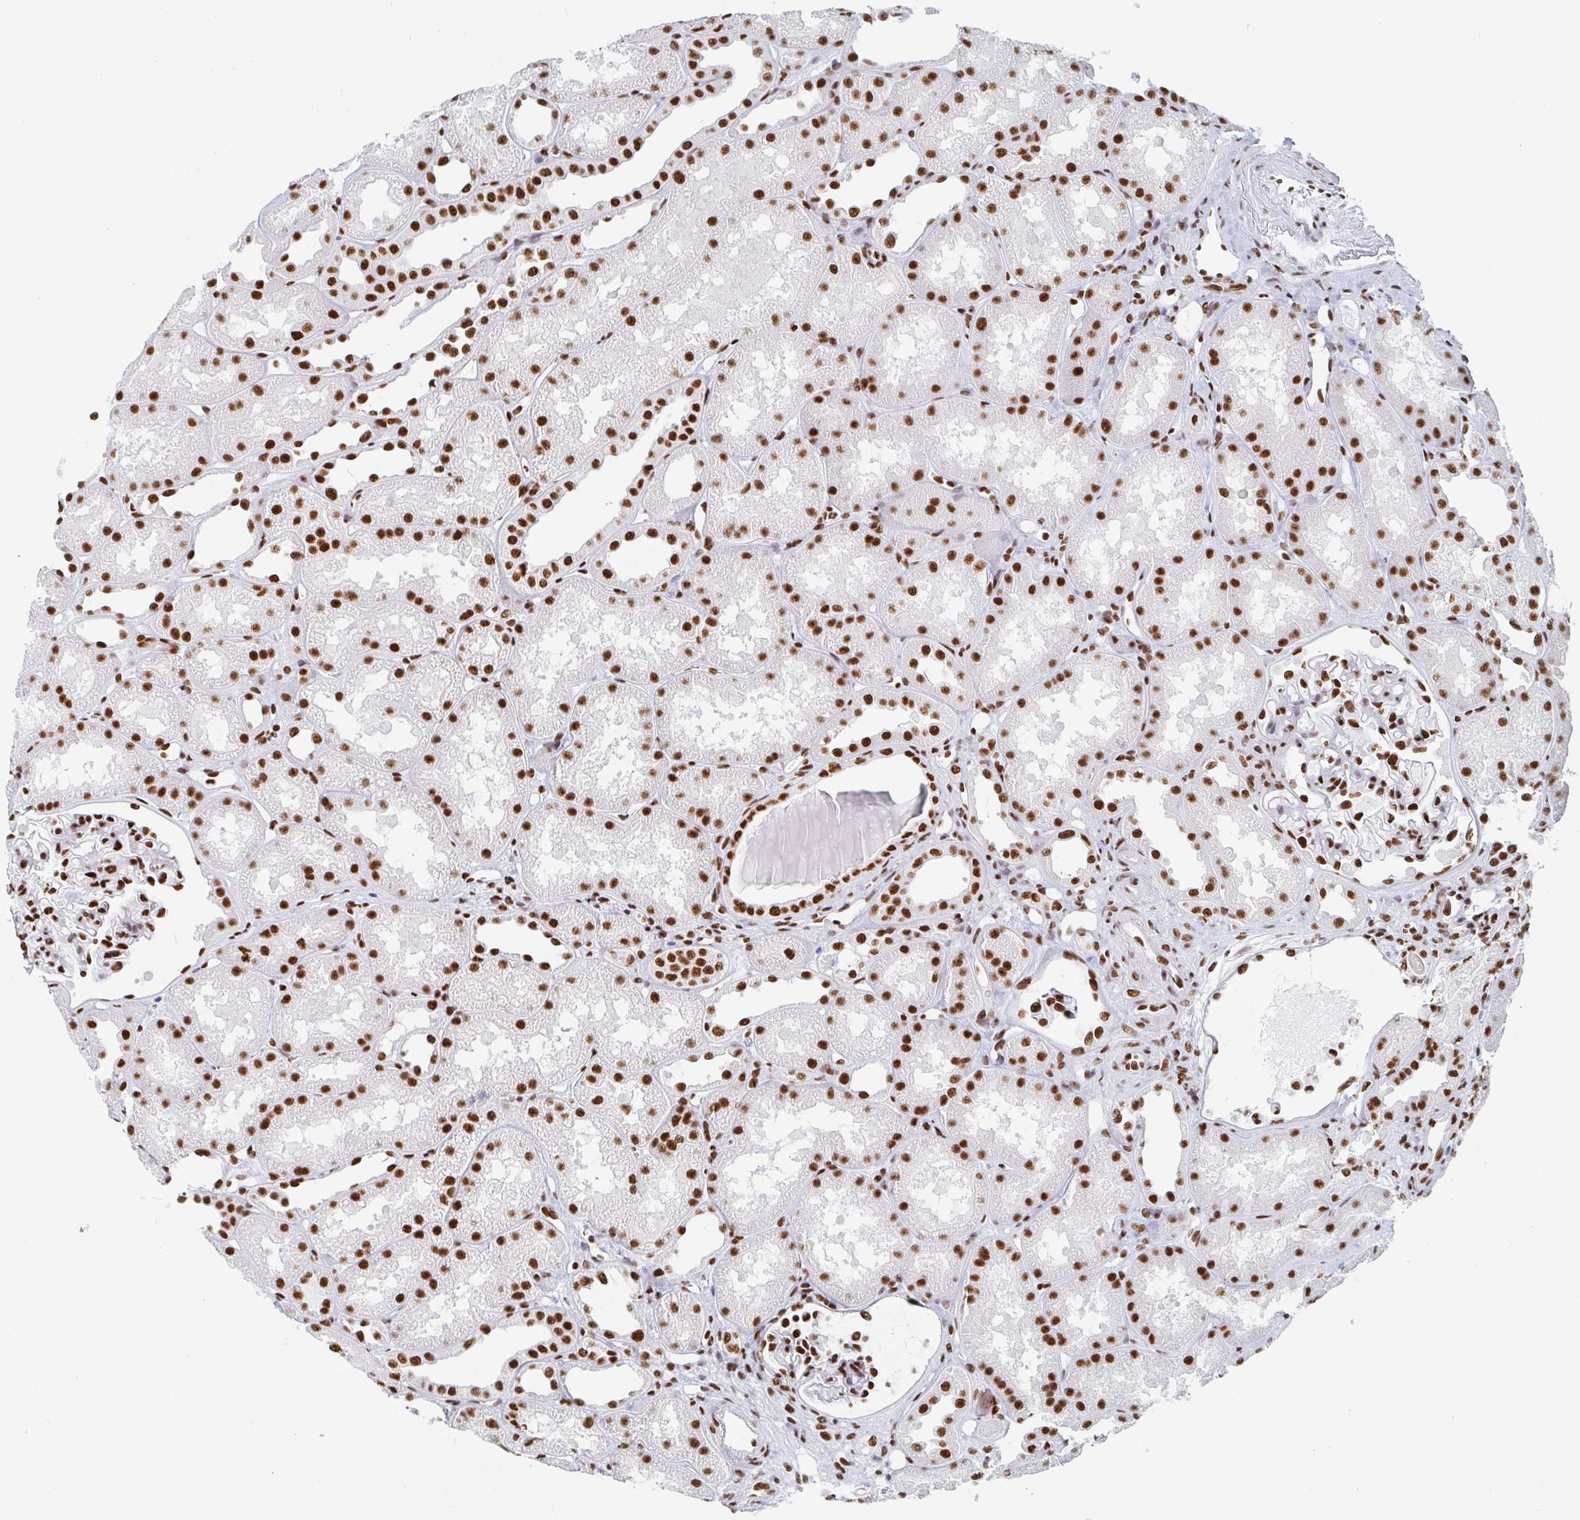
{"staining": {"intensity": "strong", "quantity": ">75%", "location": "nuclear"}, "tissue": "kidney", "cell_type": "Cells in glomeruli", "image_type": "normal", "snomed": [{"axis": "morphology", "description": "Normal tissue, NOS"}, {"axis": "topography", "description": "Kidney"}], "caption": "IHC staining of benign kidney, which exhibits high levels of strong nuclear expression in about >75% of cells in glomeruli indicating strong nuclear protein staining. The staining was performed using DAB (3,3'-diaminobenzidine) (brown) for protein detection and nuclei were counterstained in hematoxylin (blue).", "gene": "EWSR1", "patient": {"sex": "male", "age": 61}}